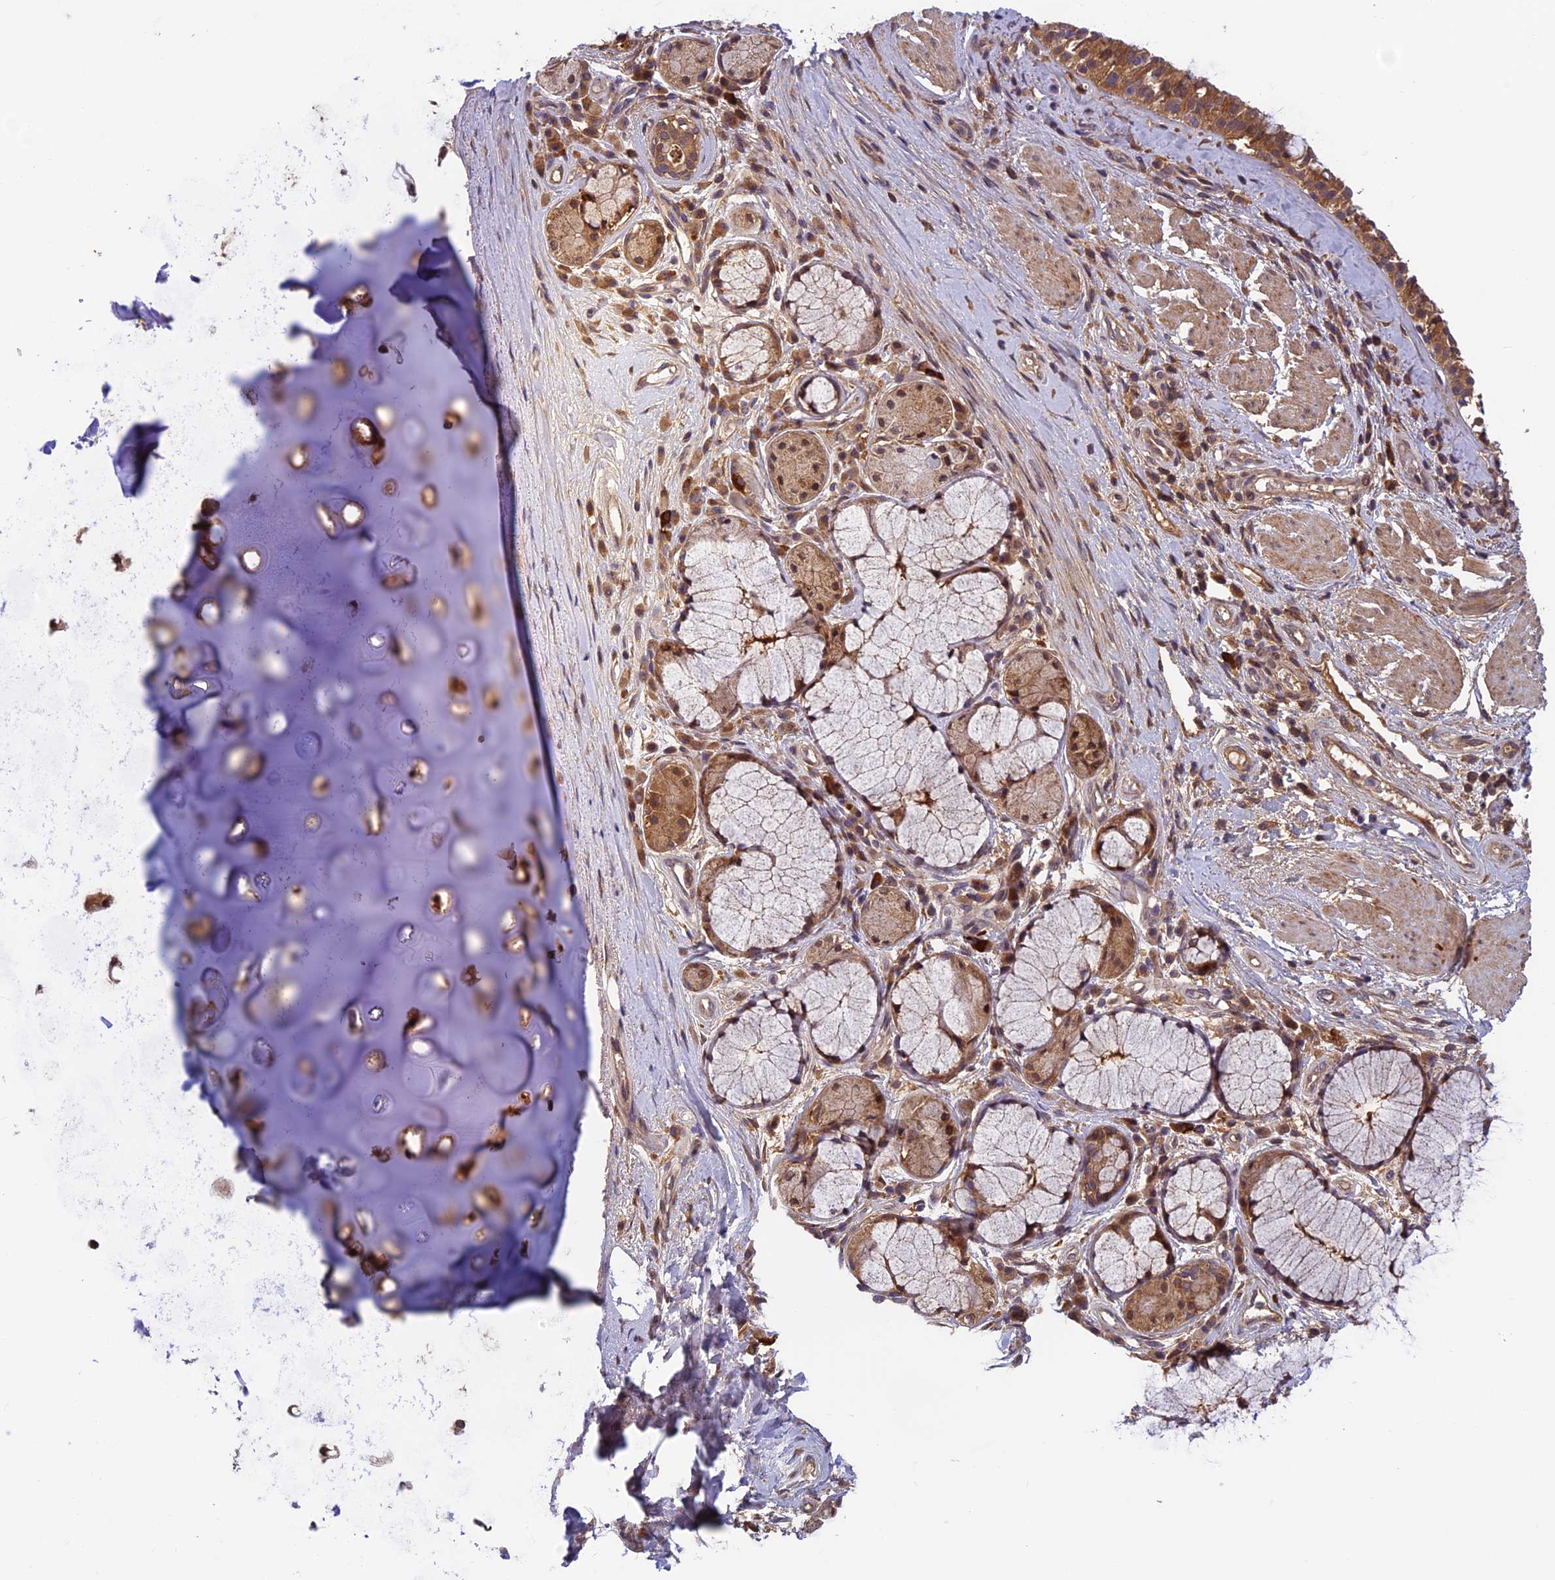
{"staining": {"intensity": "negative", "quantity": "none", "location": "none"}, "tissue": "adipose tissue", "cell_type": "Adipocytes", "image_type": "normal", "snomed": [{"axis": "morphology", "description": "Normal tissue, NOS"}, {"axis": "morphology", "description": "Squamous cell carcinoma, NOS"}, {"axis": "topography", "description": "Bronchus"}, {"axis": "topography", "description": "Lung"}], "caption": "Immunohistochemical staining of normal adipose tissue shows no significant staining in adipocytes. Brightfield microscopy of IHC stained with DAB (3,3'-diaminobenzidine) (brown) and hematoxylin (blue), captured at high magnification.", "gene": "CCDC15", "patient": {"sex": "male", "age": 64}}